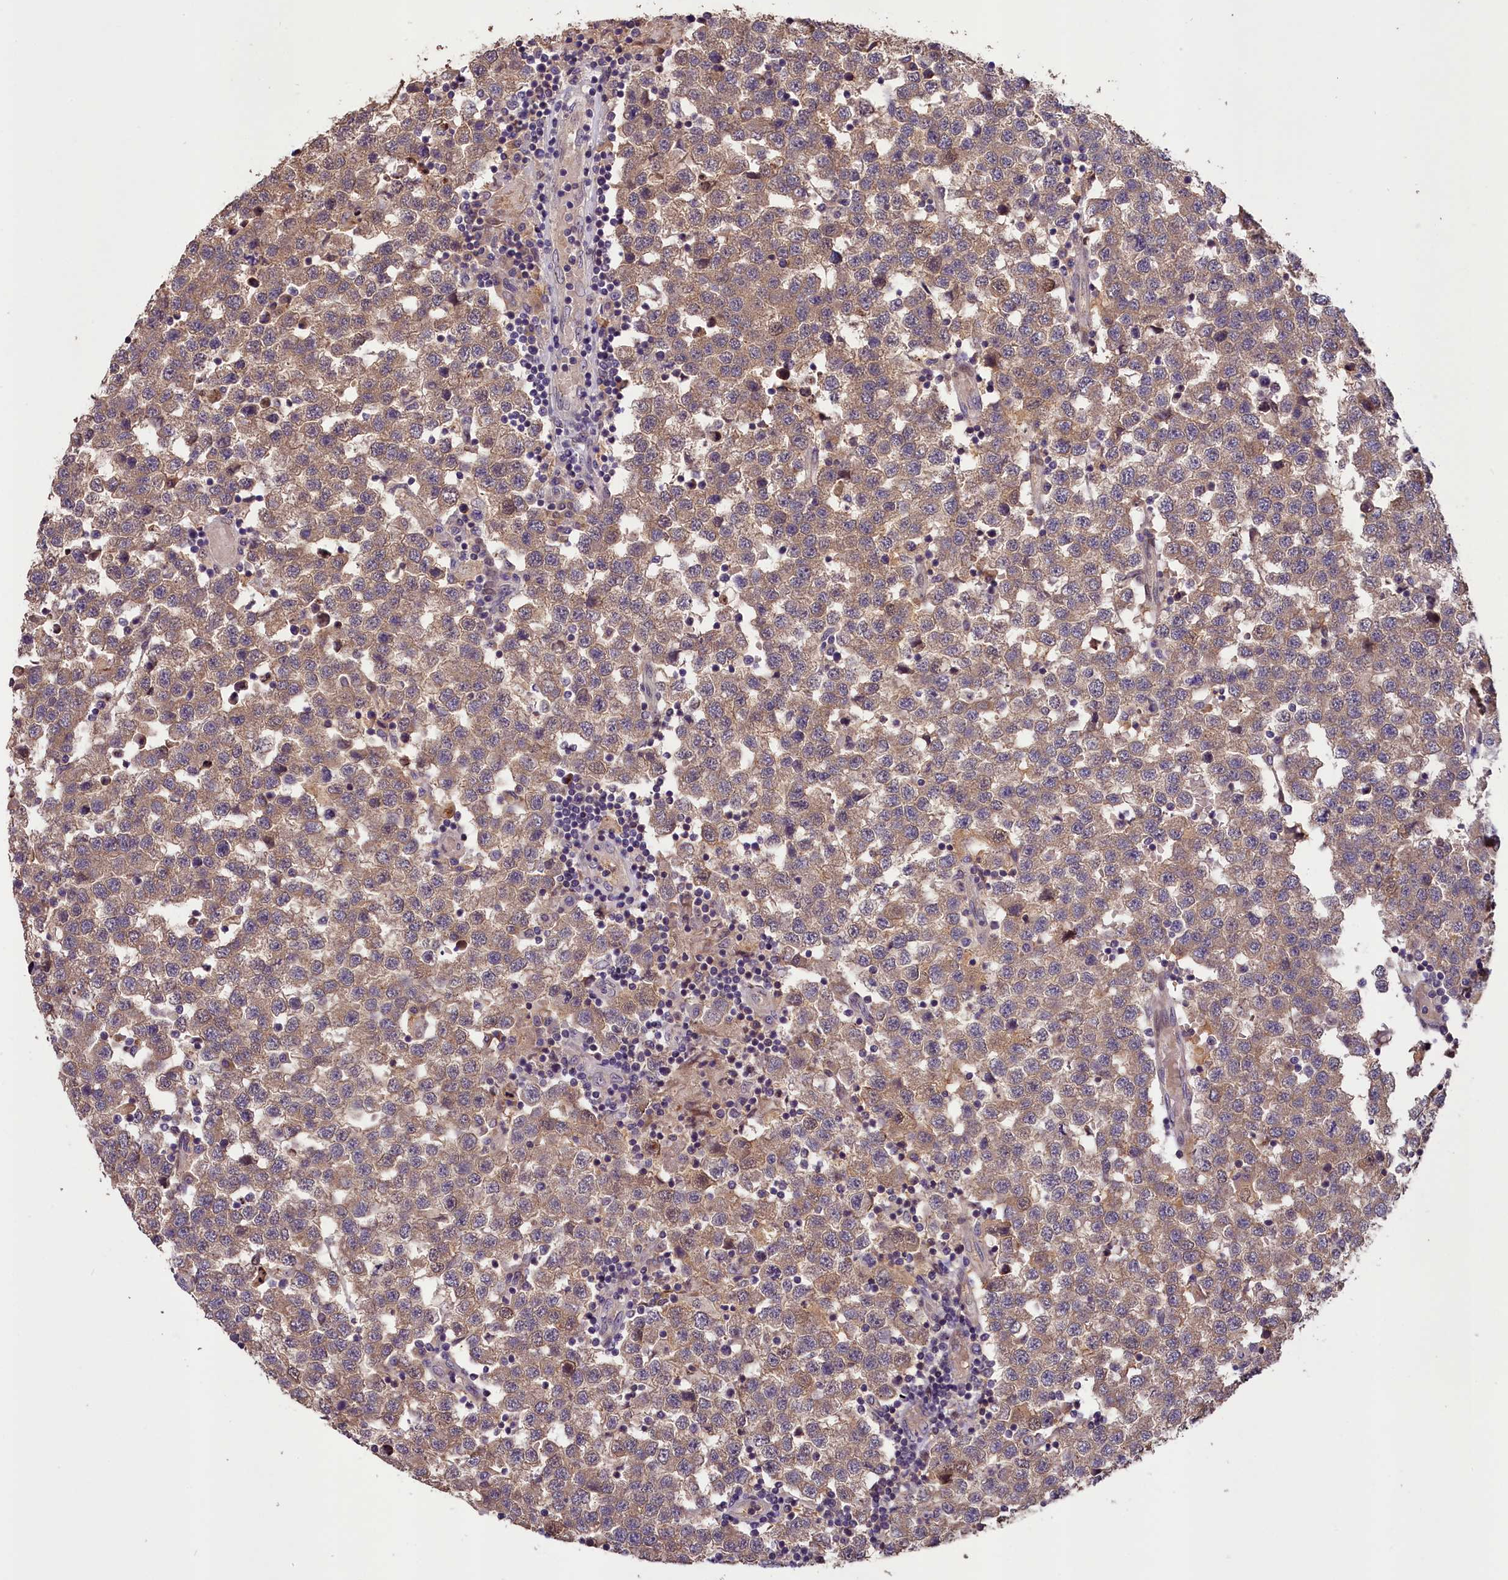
{"staining": {"intensity": "weak", "quantity": ">75%", "location": "cytoplasmic/membranous"}, "tissue": "testis cancer", "cell_type": "Tumor cells", "image_type": "cancer", "snomed": [{"axis": "morphology", "description": "Seminoma, NOS"}, {"axis": "topography", "description": "Testis"}], "caption": "Seminoma (testis) stained with a brown dye displays weak cytoplasmic/membranous positive positivity in approximately >75% of tumor cells.", "gene": "DNAJB9", "patient": {"sex": "male", "age": 34}}